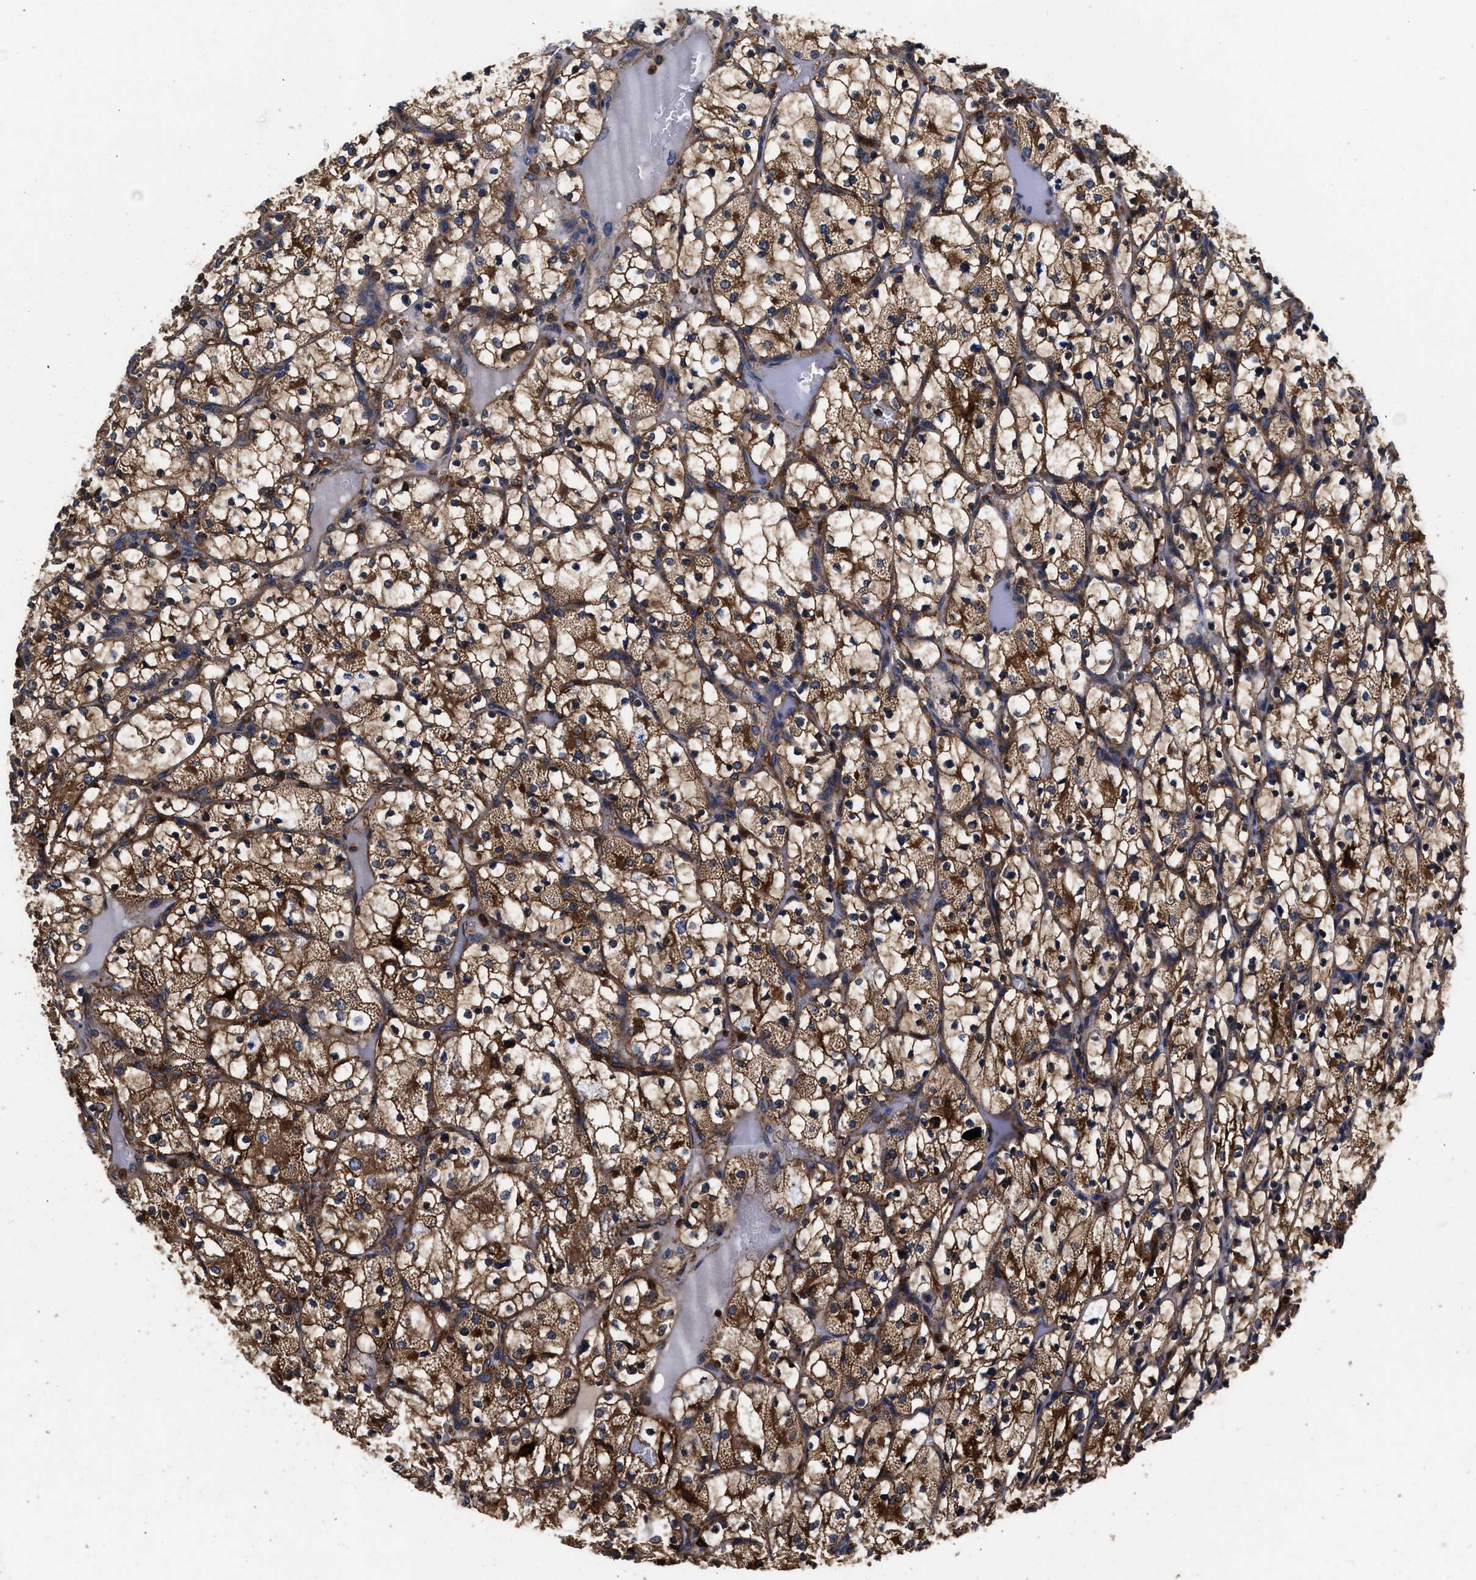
{"staining": {"intensity": "moderate", "quantity": ">75%", "location": "cytoplasmic/membranous"}, "tissue": "renal cancer", "cell_type": "Tumor cells", "image_type": "cancer", "snomed": [{"axis": "morphology", "description": "Adenocarcinoma, NOS"}, {"axis": "topography", "description": "Kidney"}], "caption": "About >75% of tumor cells in human adenocarcinoma (renal) display moderate cytoplasmic/membranous protein positivity as visualized by brown immunohistochemical staining.", "gene": "KYAT1", "patient": {"sex": "female", "age": 69}}